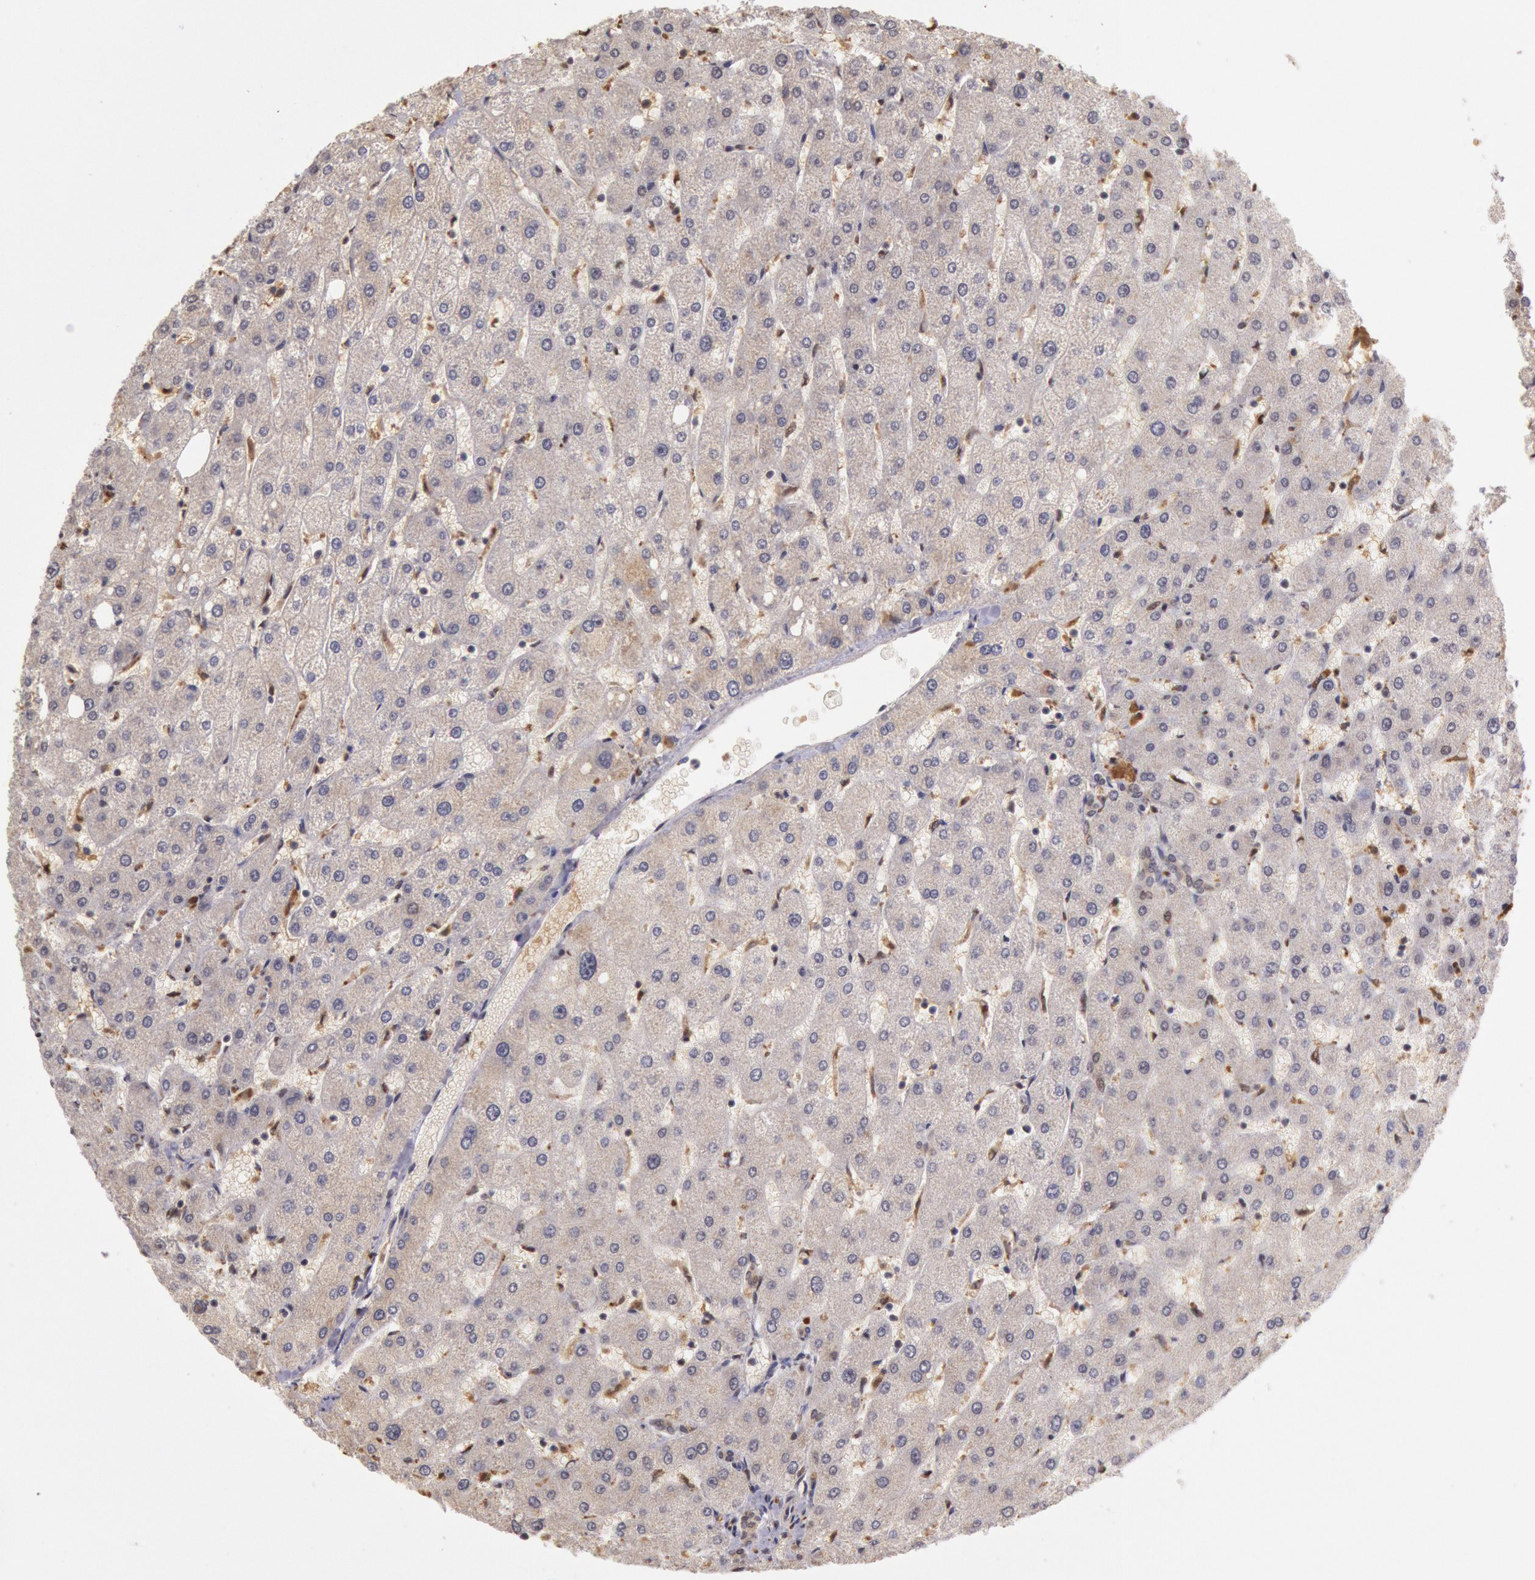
{"staining": {"intensity": "weak", "quantity": ">75%", "location": "cytoplasmic/membranous"}, "tissue": "liver", "cell_type": "Cholangiocytes", "image_type": "normal", "snomed": [{"axis": "morphology", "description": "Normal tissue, NOS"}, {"axis": "topography", "description": "Liver"}], "caption": "Unremarkable liver displays weak cytoplasmic/membranous staining in about >75% of cholangiocytes.", "gene": "LIG4", "patient": {"sex": "male", "age": 67}}